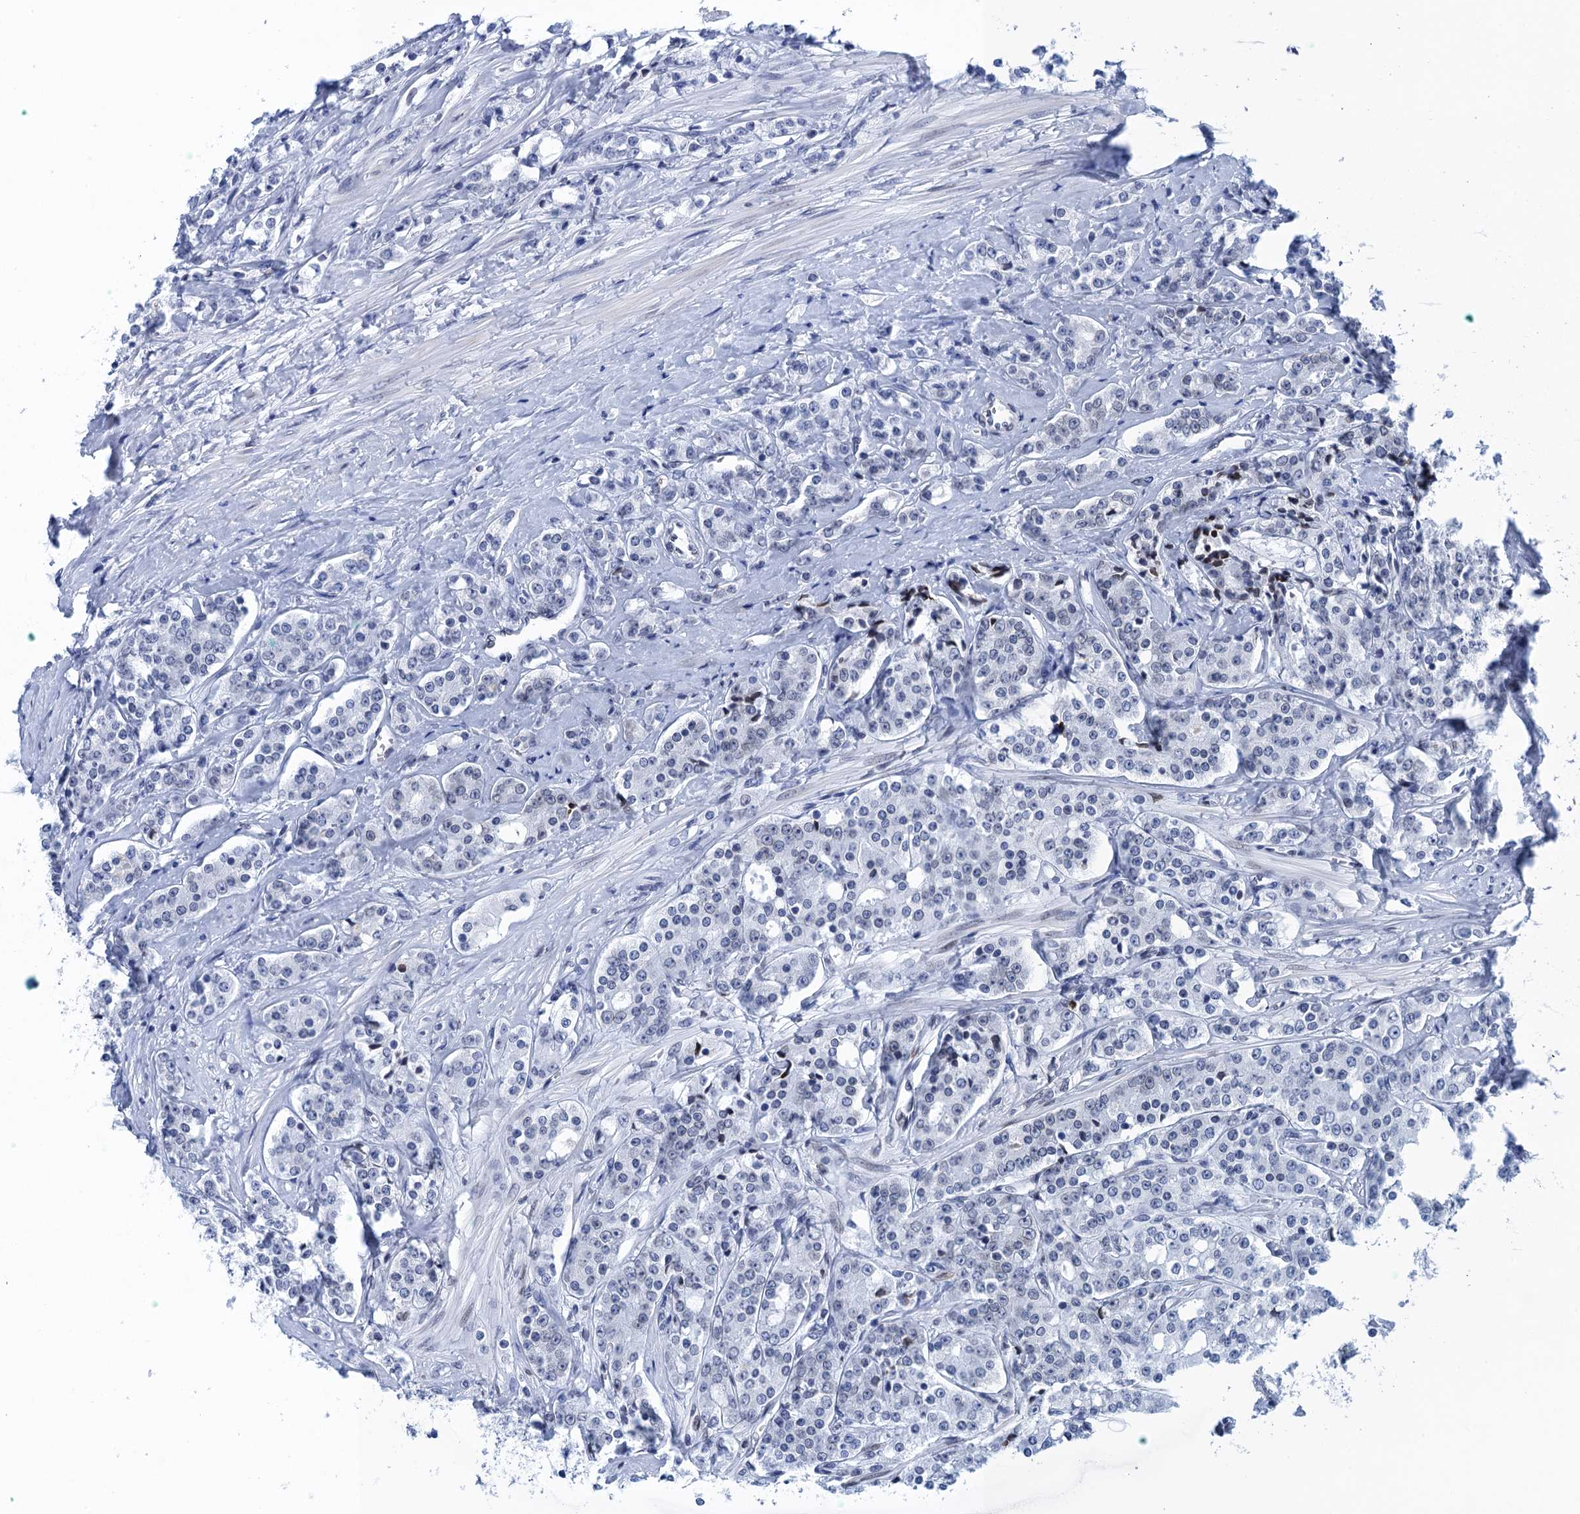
{"staining": {"intensity": "negative", "quantity": "none", "location": "none"}, "tissue": "prostate cancer", "cell_type": "Tumor cells", "image_type": "cancer", "snomed": [{"axis": "morphology", "description": "Adenocarcinoma, High grade"}, {"axis": "topography", "description": "Prostate"}], "caption": "Tumor cells are negative for protein expression in human adenocarcinoma (high-grade) (prostate).", "gene": "METTL25", "patient": {"sex": "male", "age": 62}}